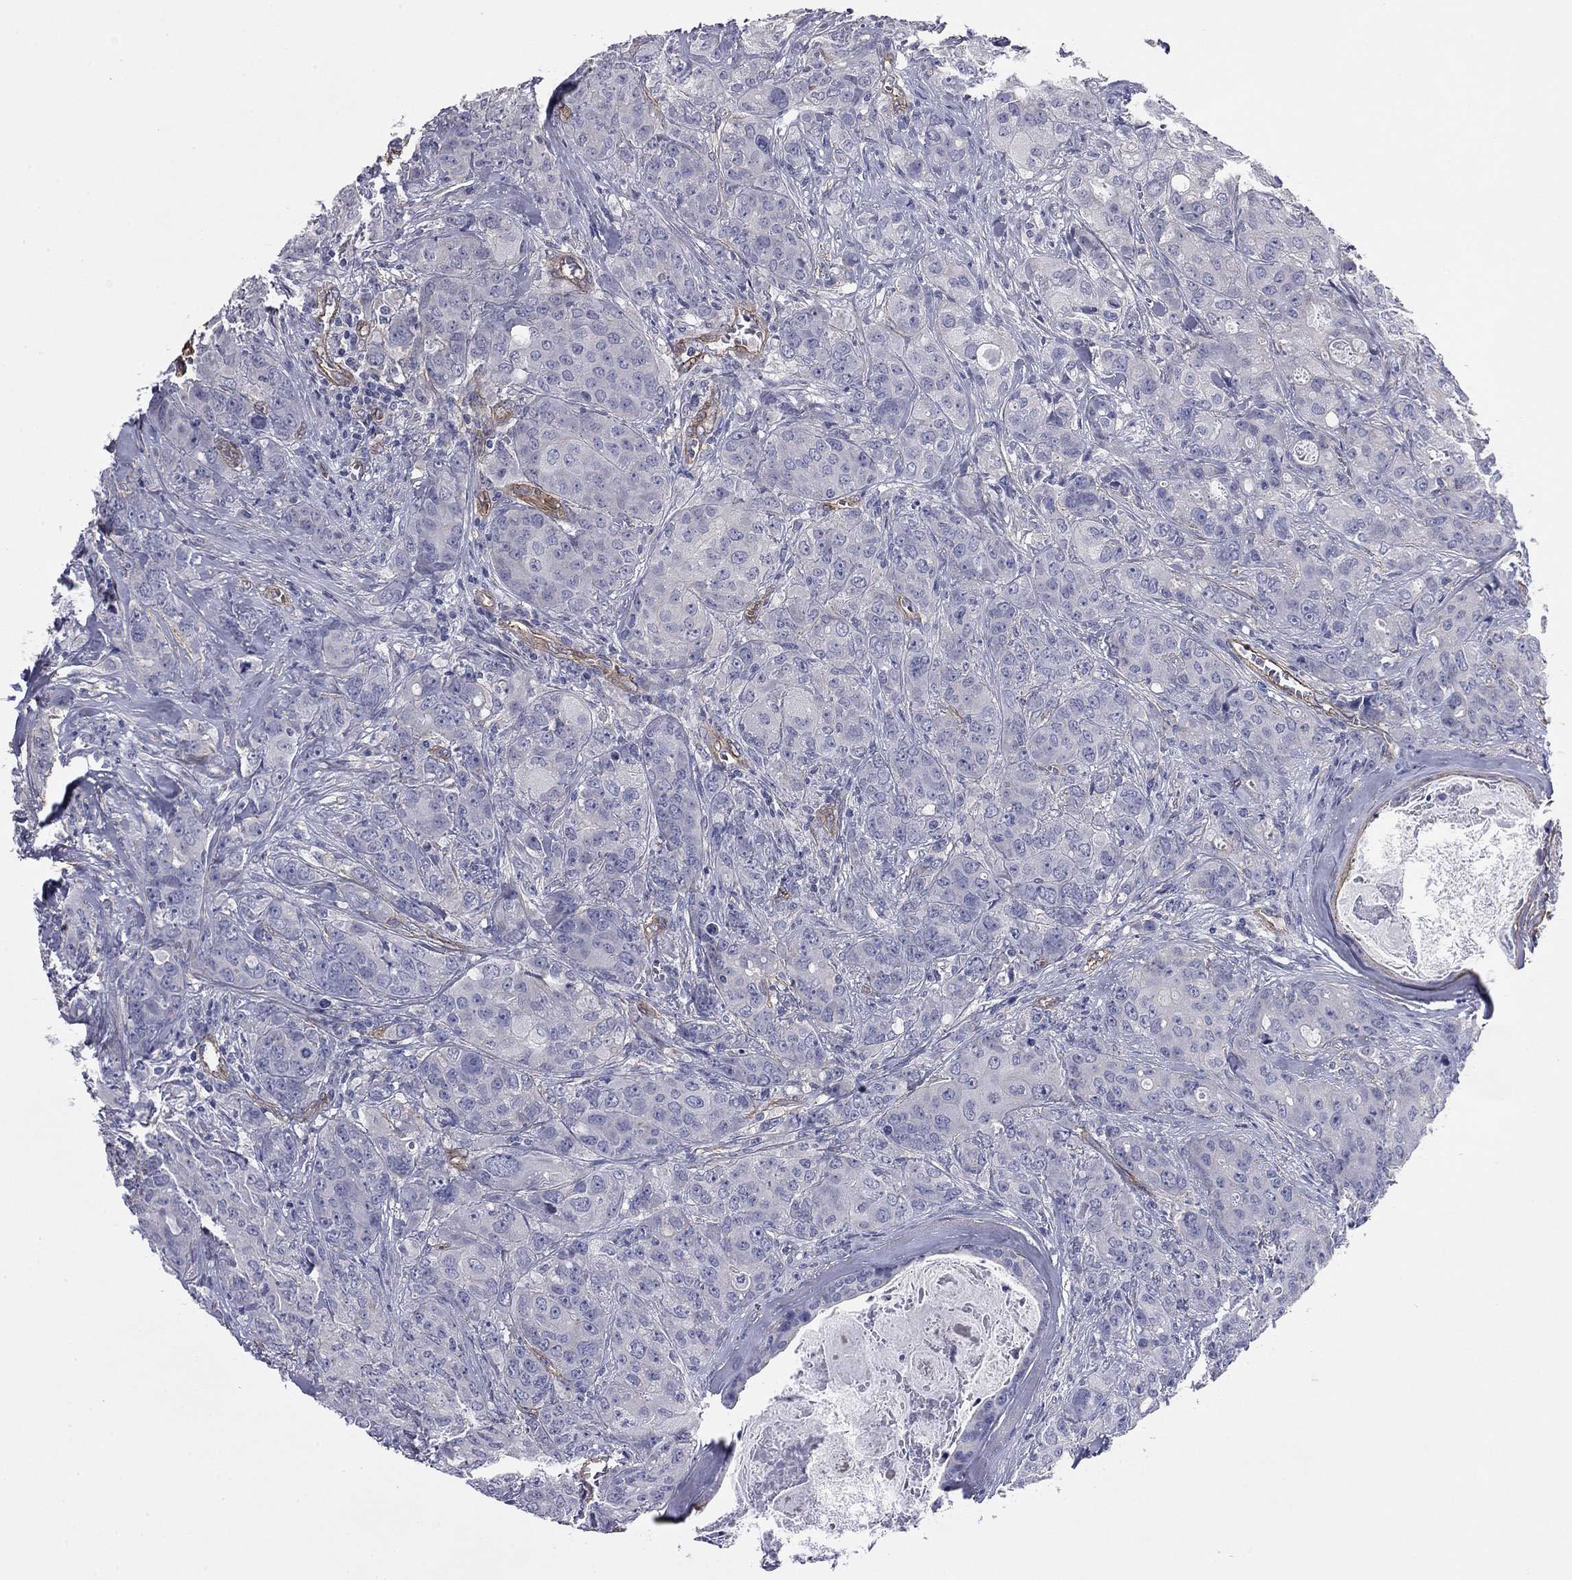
{"staining": {"intensity": "negative", "quantity": "none", "location": "none"}, "tissue": "breast cancer", "cell_type": "Tumor cells", "image_type": "cancer", "snomed": [{"axis": "morphology", "description": "Duct carcinoma"}, {"axis": "topography", "description": "Breast"}], "caption": "Tumor cells are negative for brown protein staining in breast cancer.", "gene": "TCHH", "patient": {"sex": "female", "age": 43}}